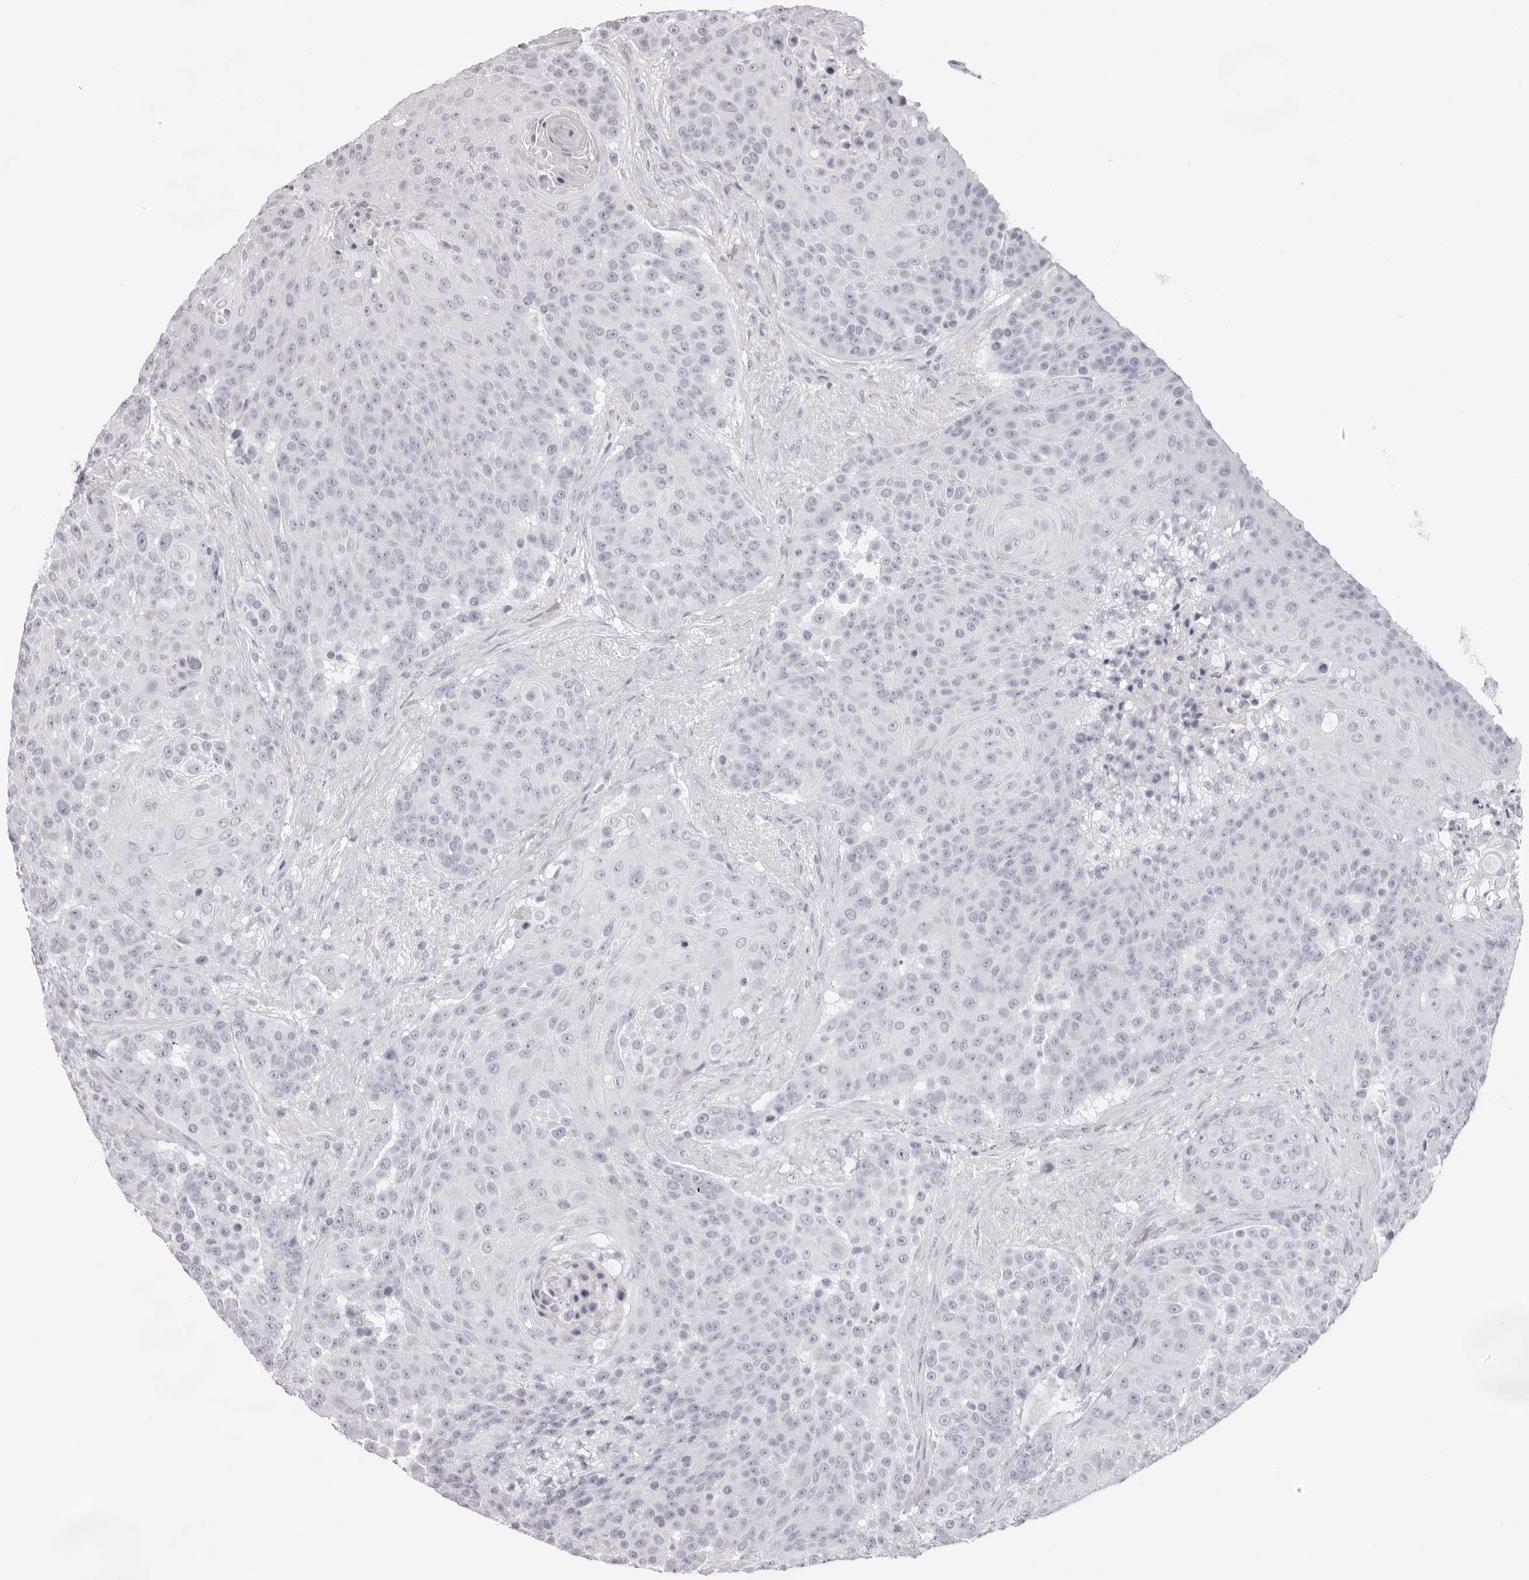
{"staining": {"intensity": "negative", "quantity": "none", "location": "none"}, "tissue": "urothelial cancer", "cell_type": "Tumor cells", "image_type": "cancer", "snomed": [{"axis": "morphology", "description": "Urothelial carcinoma, High grade"}, {"axis": "topography", "description": "Urinary bladder"}], "caption": "A histopathology image of urothelial cancer stained for a protein reveals no brown staining in tumor cells.", "gene": "SPTA1", "patient": {"sex": "female", "age": 63}}